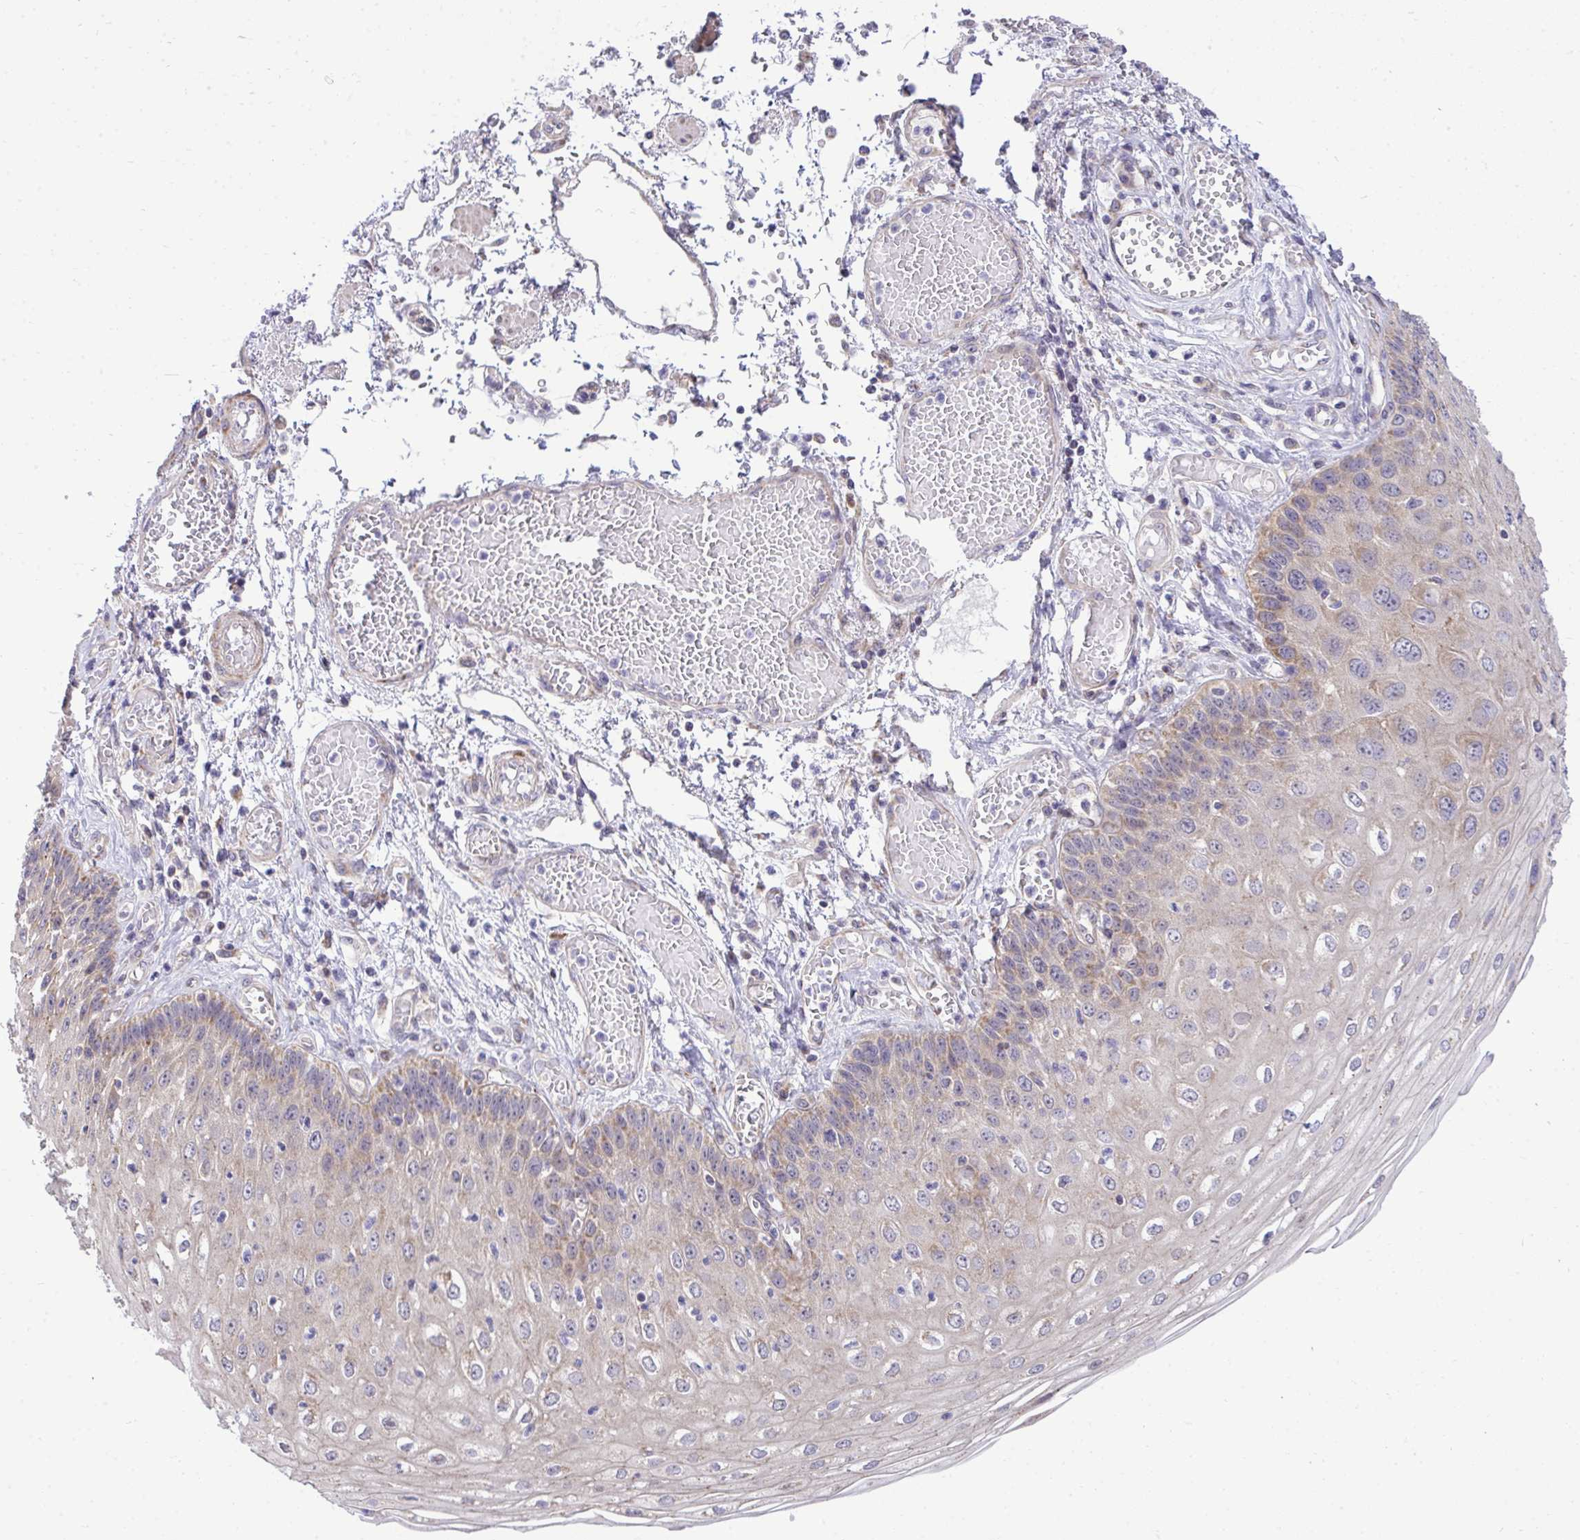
{"staining": {"intensity": "weak", "quantity": "25%-75%", "location": "cytoplasmic/membranous"}, "tissue": "esophagus", "cell_type": "Squamous epithelial cells", "image_type": "normal", "snomed": [{"axis": "morphology", "description": "Normal tissue, NOS"}, {"axis": "morphology", "description": "Adenocarcinoma, NOS"}, {"axis": "topography", "description": "Esophagus"}], "caption": "The histopathology image displays immunohistochemical staining of unremarkable esophagus. There is weak cytoplasmic/membranous positivity is seen in about 25%-75% of squamous epithelial cells. The protein of interest is stained brown, and the nuclei are stained in blue (DAB (3,3'-diaminobenzidine) IHC with brightfield microscopy, high magnification).", "gene": "XAF1", "patient": {"sex": "male", "age": 81}}